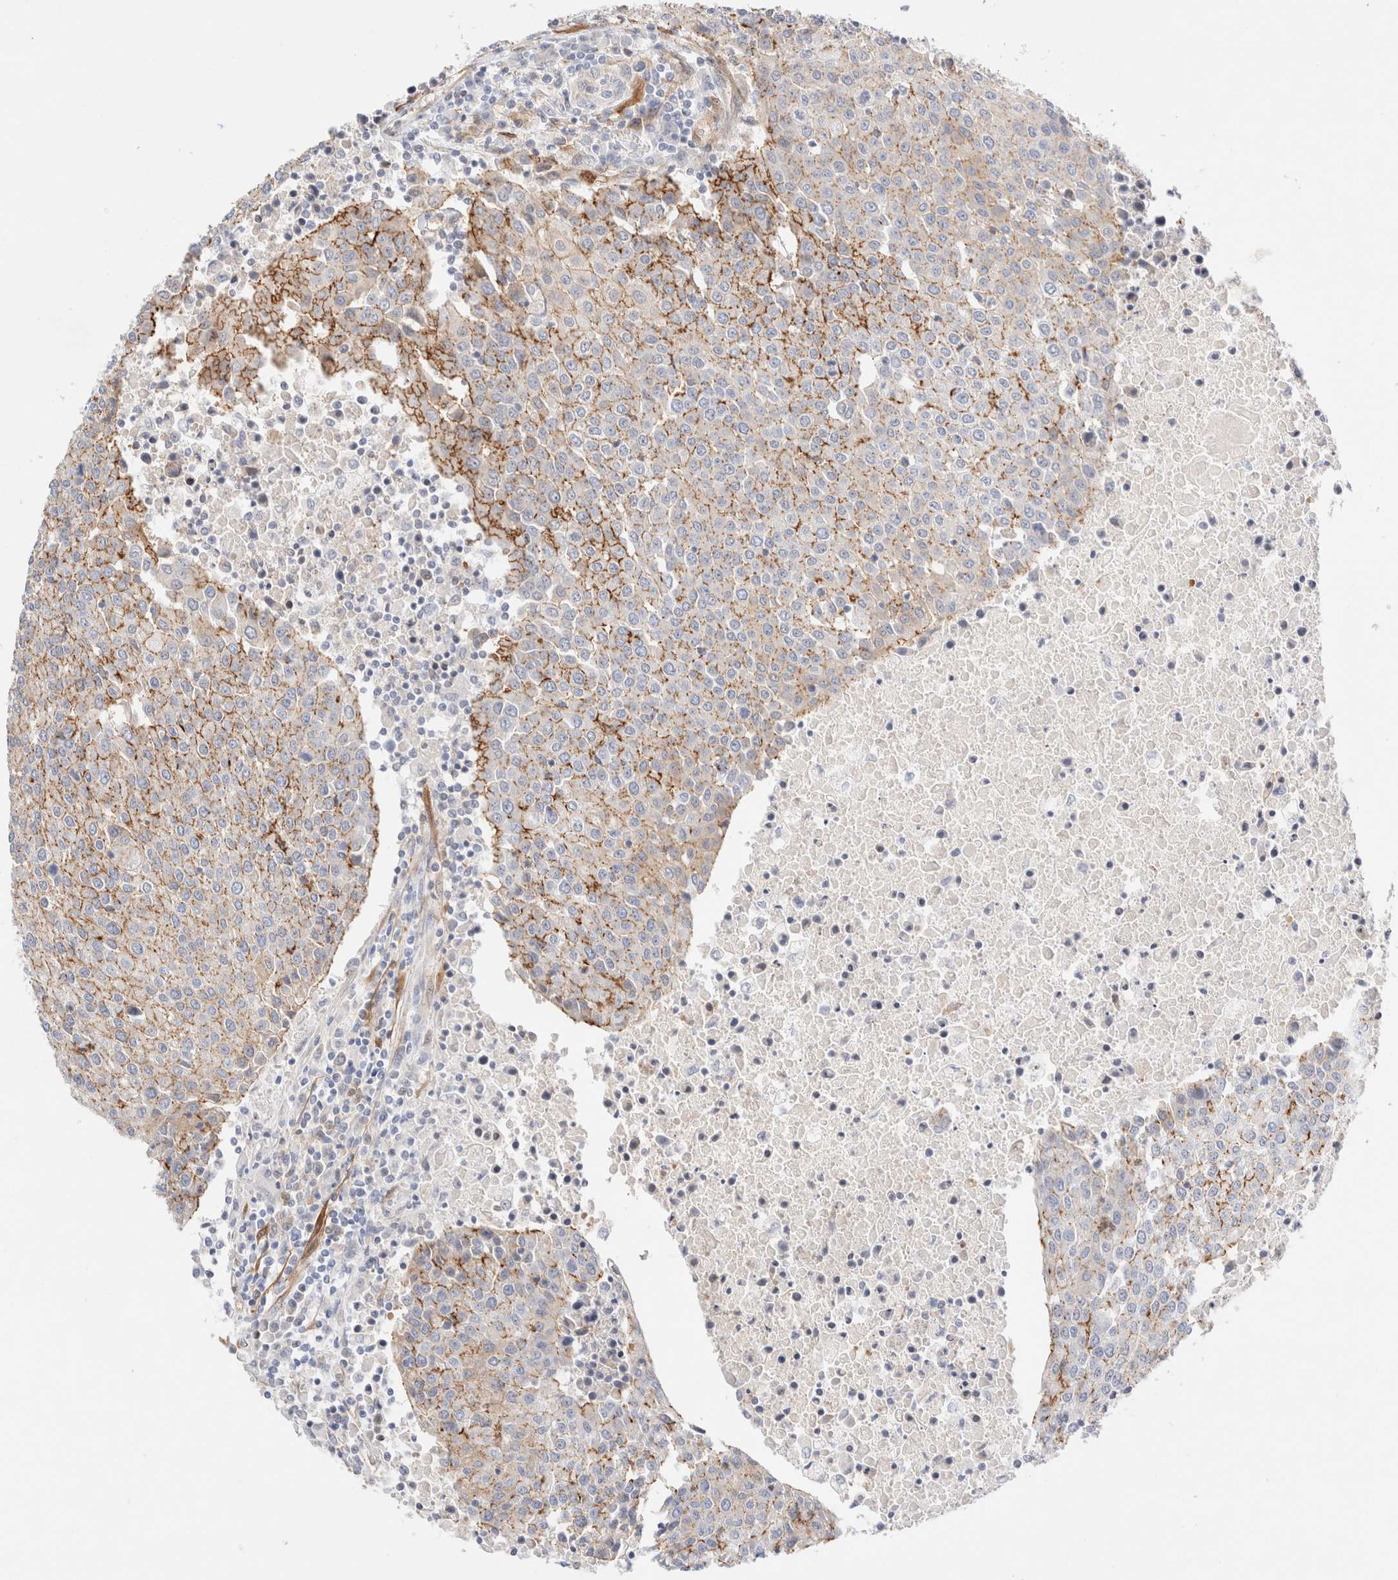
{"staining": {"intensity": "moderate", "quantity": "25%-75%", "location": "cytoplasmic/membranous"}, "tissue": "urothelial cancer", "cell_type": "Tumor cells", "image_type": "cancer", "snomed": [{"axis": "morphology", "description": "Urothelial carcinoma, High grade"}, {"axis": "topography", "description": "Urinary bladder"}], "caption": "Brown immunohistochemical staining in urothelial cancer displays moderate cytoplasmic/membranous expression in approximately 25%-75% of tumor cells. (Stains: DAB in brown, nuclei in blue, Microscopy: brightfield microscopy at high magnification).", "gene": "LMCD1", "patient": {"sex": "female", "age": 85}}